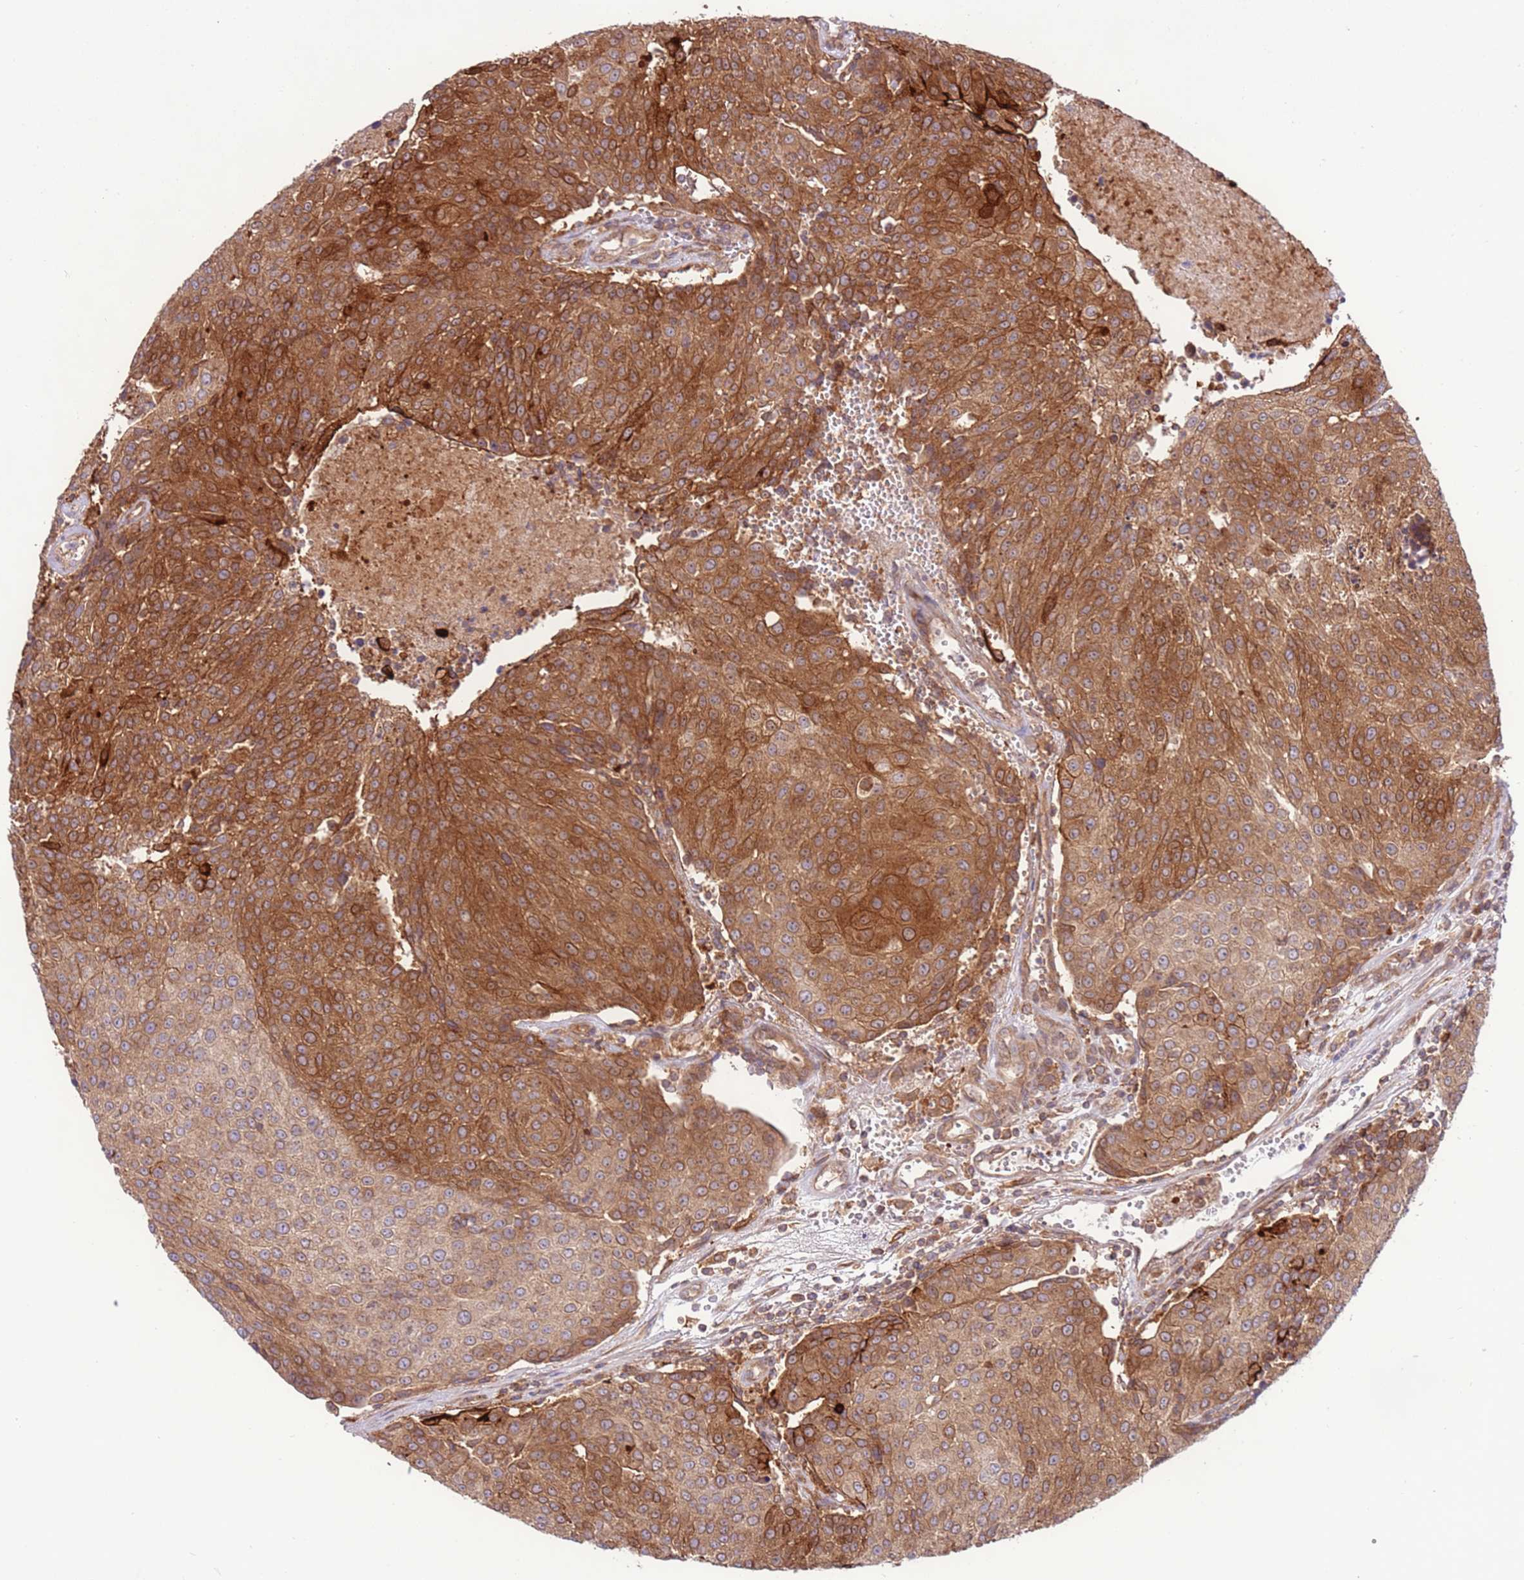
{"staining": {"intensity": "strong", "quantity": ">75%", "location": "cytoplasmic/membranous"}, "tissue": "urothelial cancer", "cell_type": "Tumor cells", "image_type": "cancer", "snomed": [{"axis": "morphology", "description": "Urothelial carcinoma, High grade"}, {"axis": "topography", "description": "Urinary bladder"}], "caption": "IHC histopathology image of neoplastic tissue: human urothelial cancer stained using IHC demonstrates high levels of strong protein expression localized specifically in the cytoplasmic/membranous of tumor cells, appearing as a cytoplasmic/membranous brown color.", "gene": "DDX19B", "patient": {"sex": "female", "age": 85}}